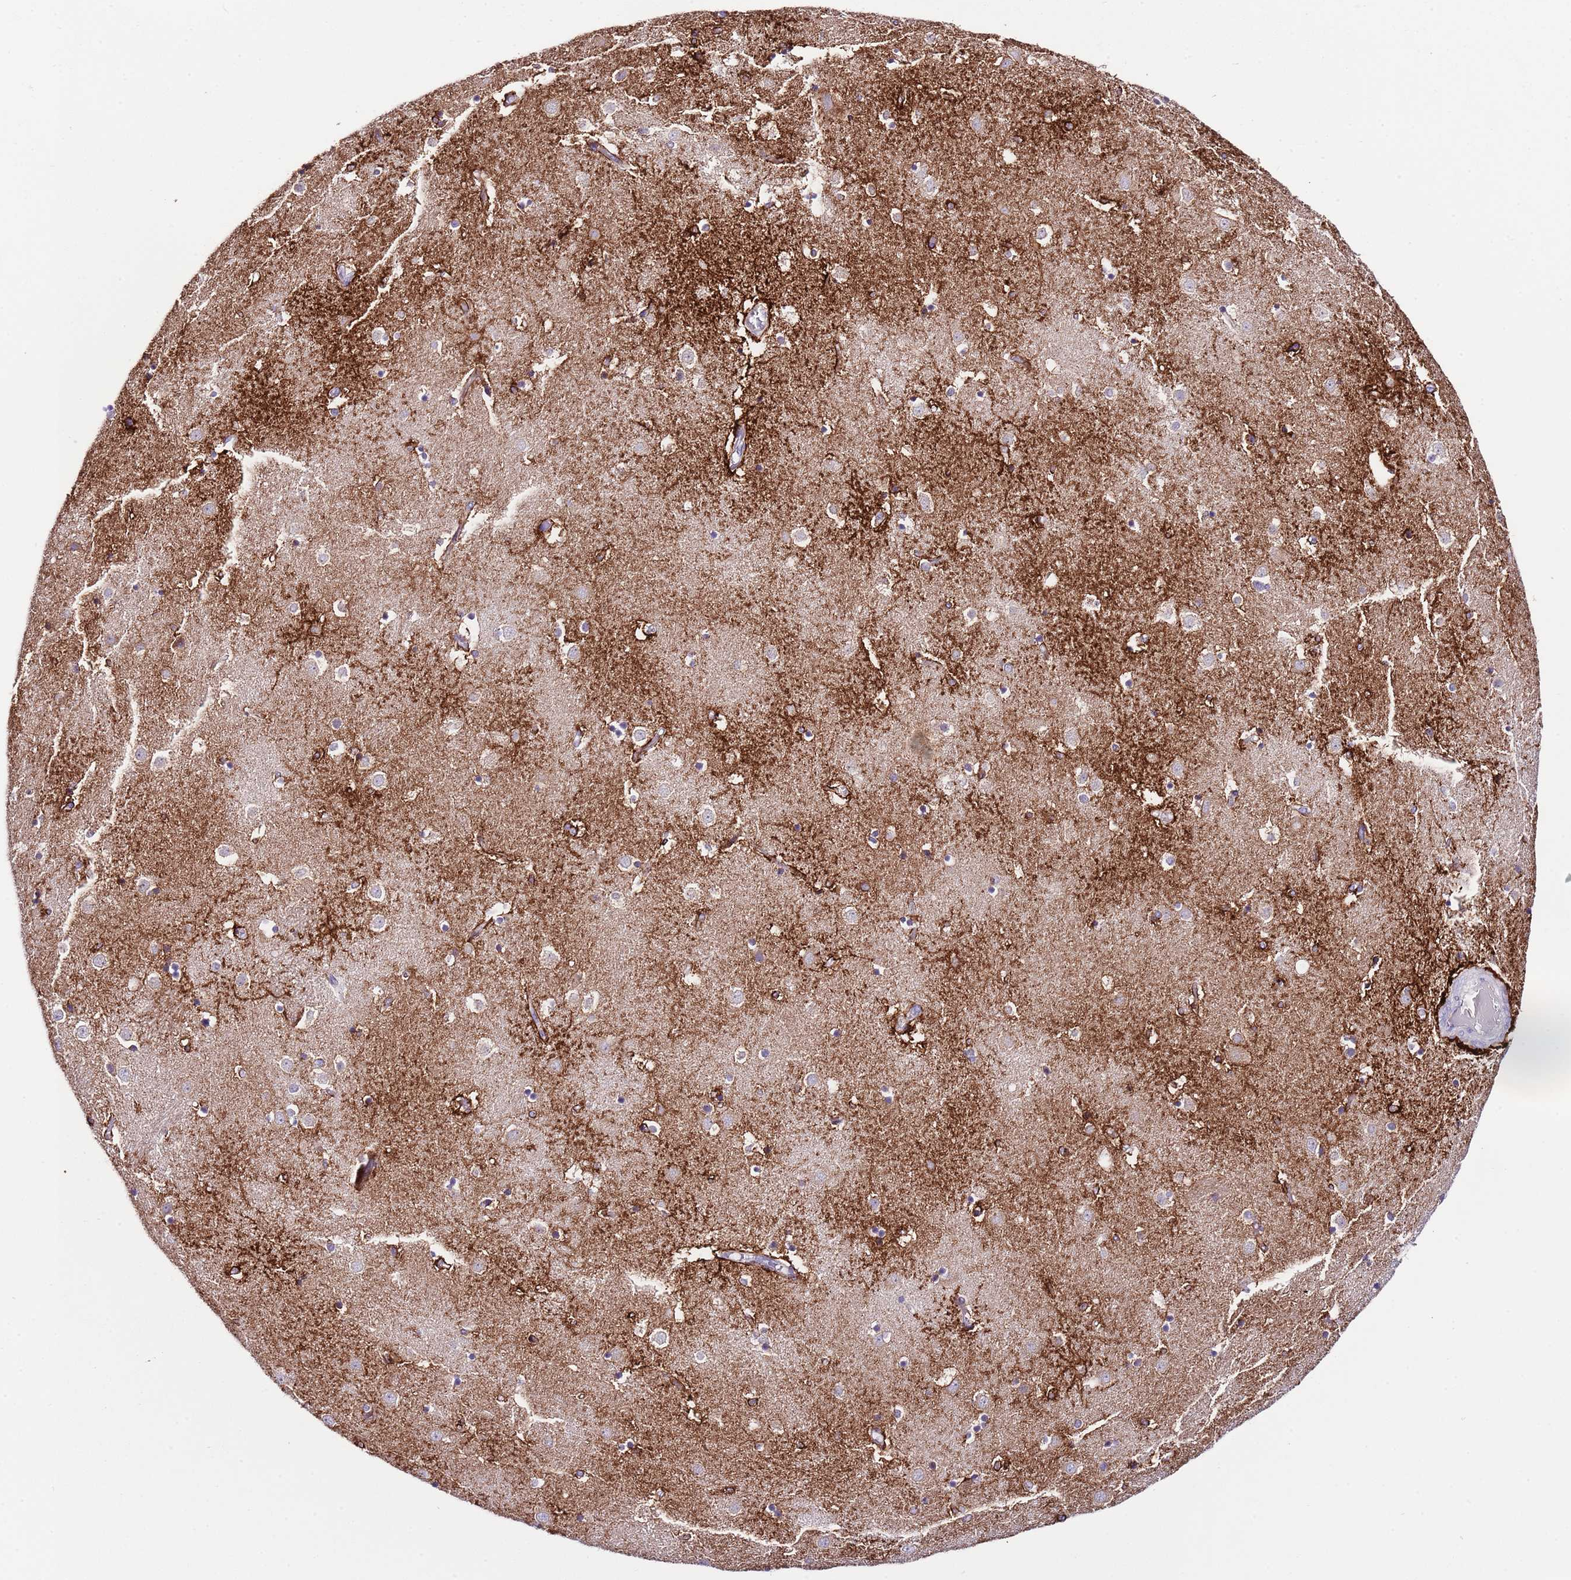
{"staining": {"intensity": "strong", "quantity": "<25%", "location": "cytoplasmic/membranous"}, "tissue": "caudate", "cell_type": "Glial cells", "image_type": "normal", "snomed": [{"axis": "morphology", "description": "Normal tissue, NOS"}, {"axis": "topography", "description": "Lateral ventricle wall"}], "caption": "Human caudate stained with a brown dye shows strong cytoplasmic/membranous positive staining in about <25% of glial cells.", "gene": "RPS10", "patient": {"sex": "female", "age": 52}}